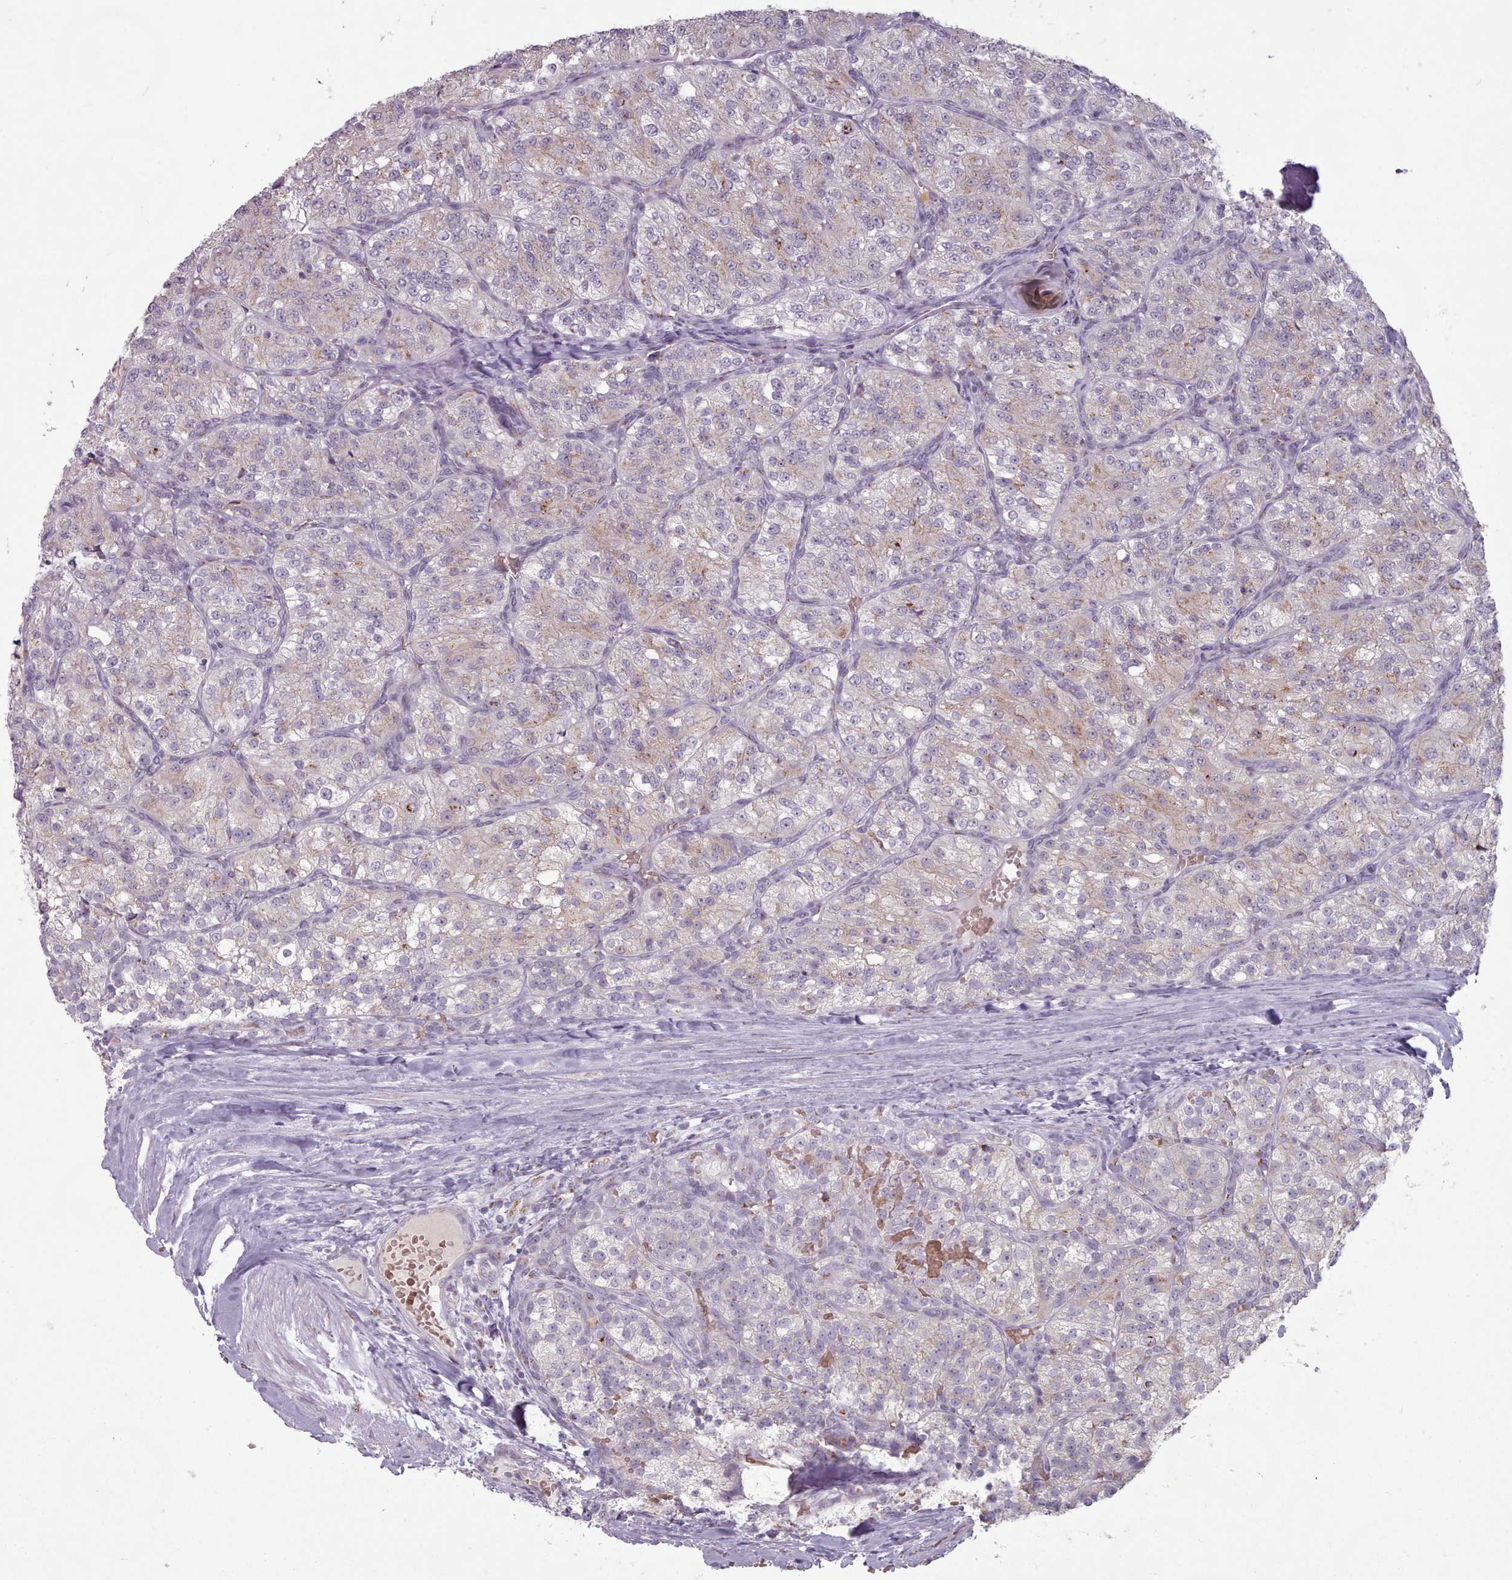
{"staining": {"intensity": "weak", "quantity": "25%-75%", "location": "cytoplasmic/membranous"}, "tissue": "renal cancer", "cell_type": "Tumor cells", "image_type": "cancer", "snomed": [{"axis": "morphology", "description": "Adenocarcinoma, NOS"}, {"axis": "topography", "description": "Kidney"}], "caption": "Human adenocarcinoma (renal) stained with a brown dye demonstrates weak cytoplasmic/membranous positive staining in about 25%-75% of tumor cells.", "gene": "MAN1B1", "patient": {"sex": "female", "age": 63}}